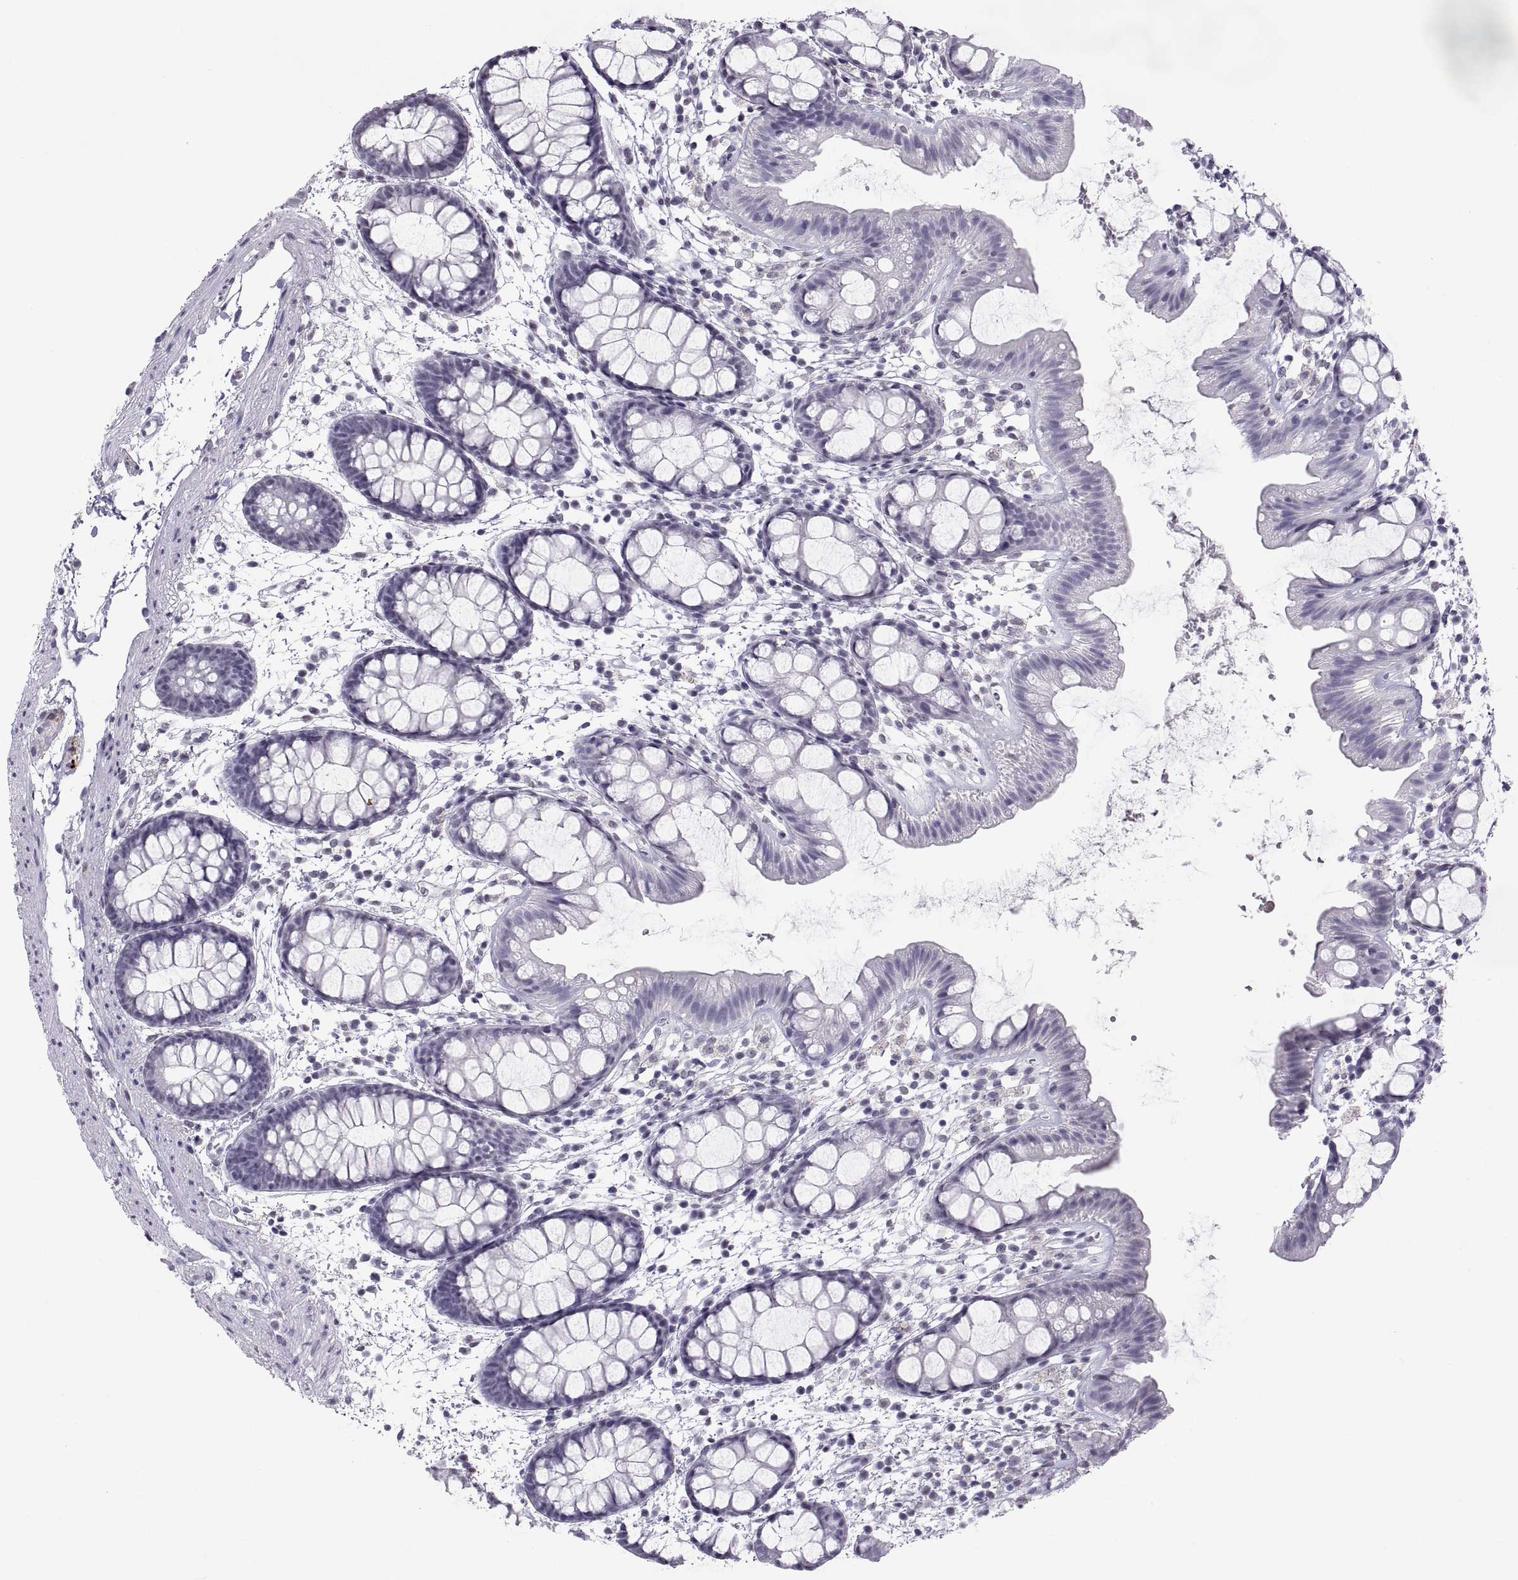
{"staining": {"intensity": "negative", "quantity": "none", "location": "none"}, "tissue": "rectum", "cell_type": "Glandular cells", "image_type": "normal", "snomed": [{"axis": "morphology", "description": "Normal tissue, NOS"}, {"axis": "topography", "description": "Rectum"}], "caption": "Rectum stained for a protein using immunohistochemistry displays no staining glandular cells.", "gene": "CARTPT", "patient": {"sex": "male", "age": 57}}